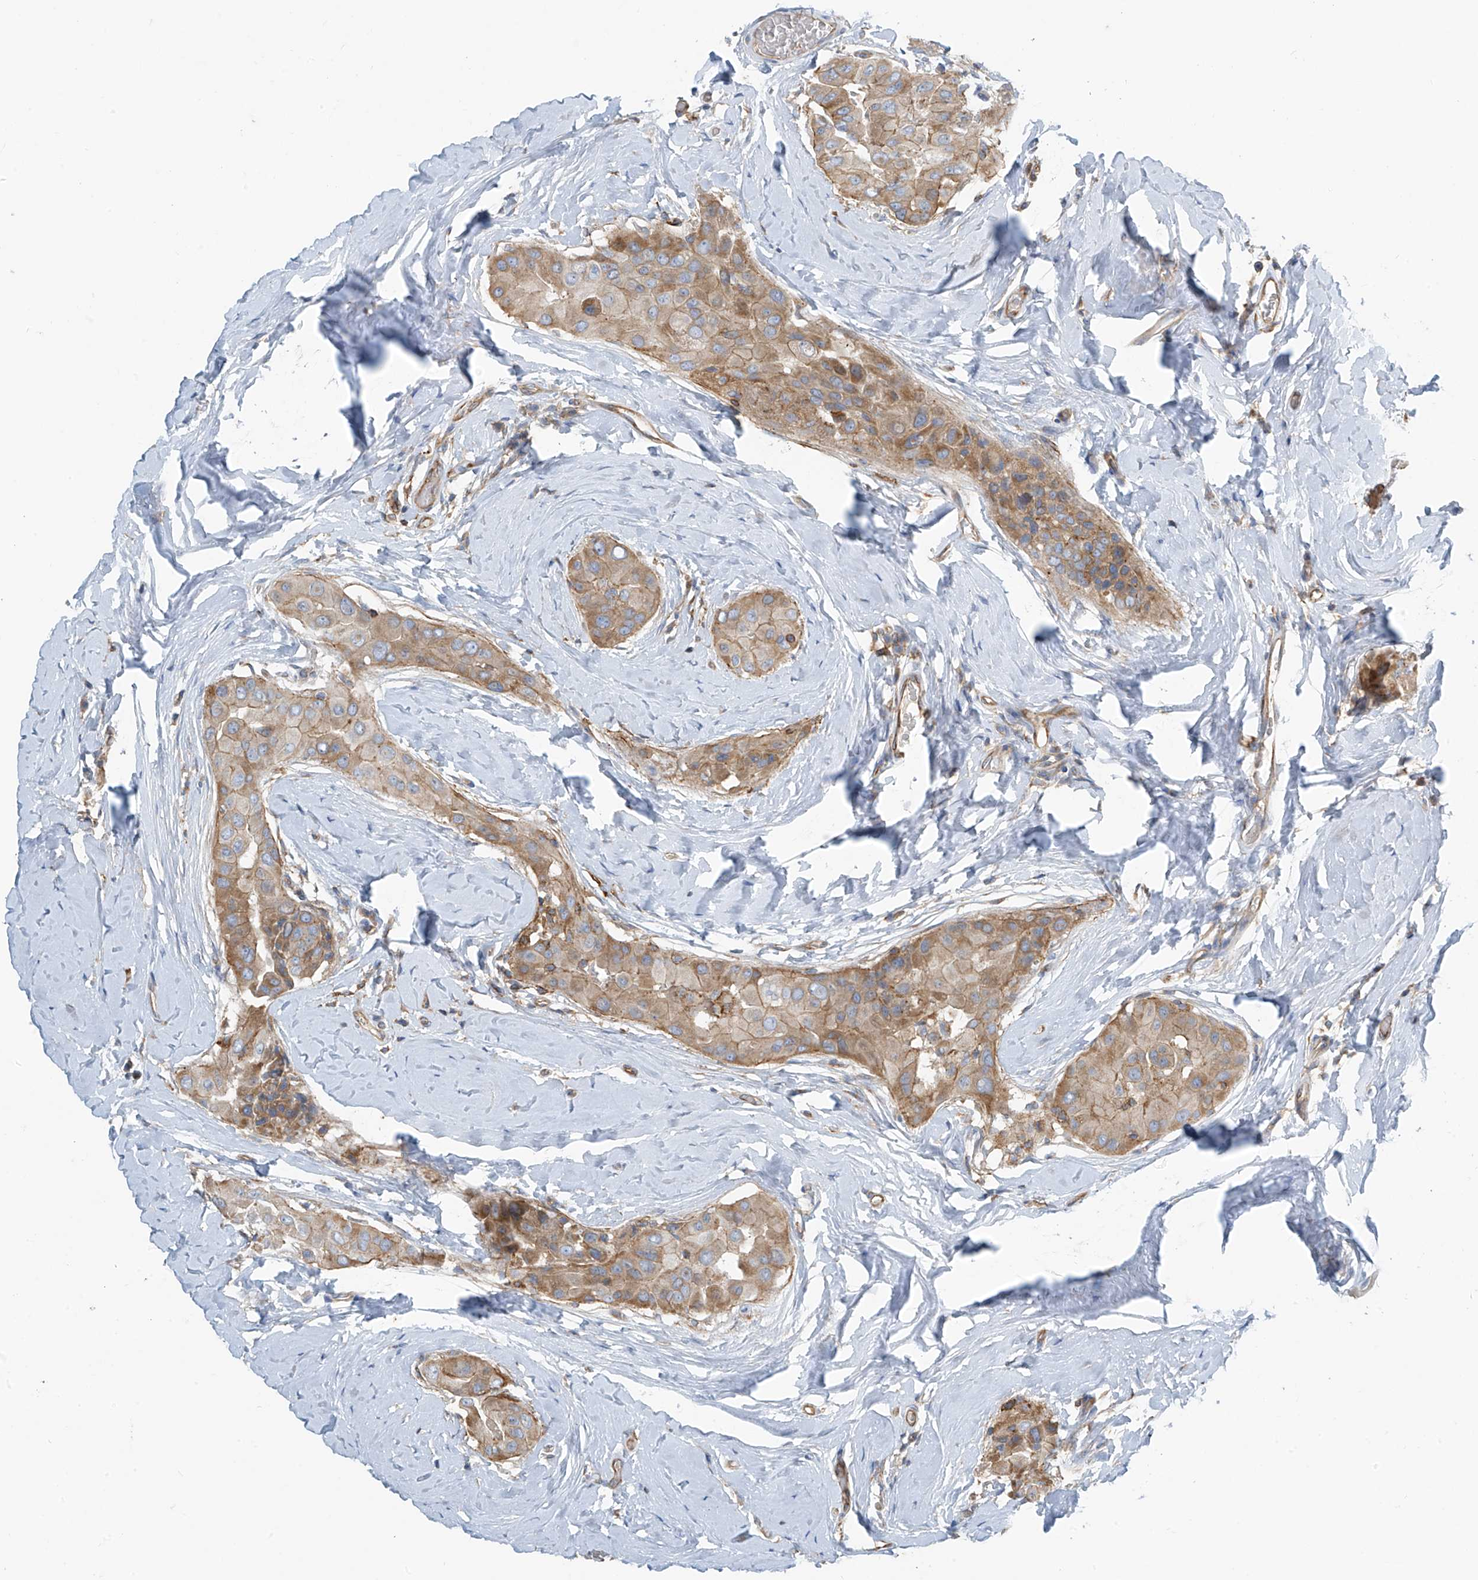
{"staining": {"intensity": "moderate", "quantity": ">75%", "location": "cytoplasmic/membranous"}, "tissue": "thyroid cancer", "cell_type": "Tumor cells", "image_type": "cancer", "snomed": [{"axis": "morphology", "description": "Papillary adenocarcinoma, NOS"}, {"axis": "topography", "description": "Thyroid gland"}], "caption": "Immunohistochemistry (IHC) micrograph of neoplastic tissue: human papillary adenocarcinoma (thyroid) stained using immunohistochemistry exhibits medium levels of moderate protein expression localized specifically in the cytoplasmic/membranous of tumor cells, appearing as a cytoplasmic/membranous brown color.", "gene": "SLC1A5", "patient": {"sex": "male", "age": 33}}